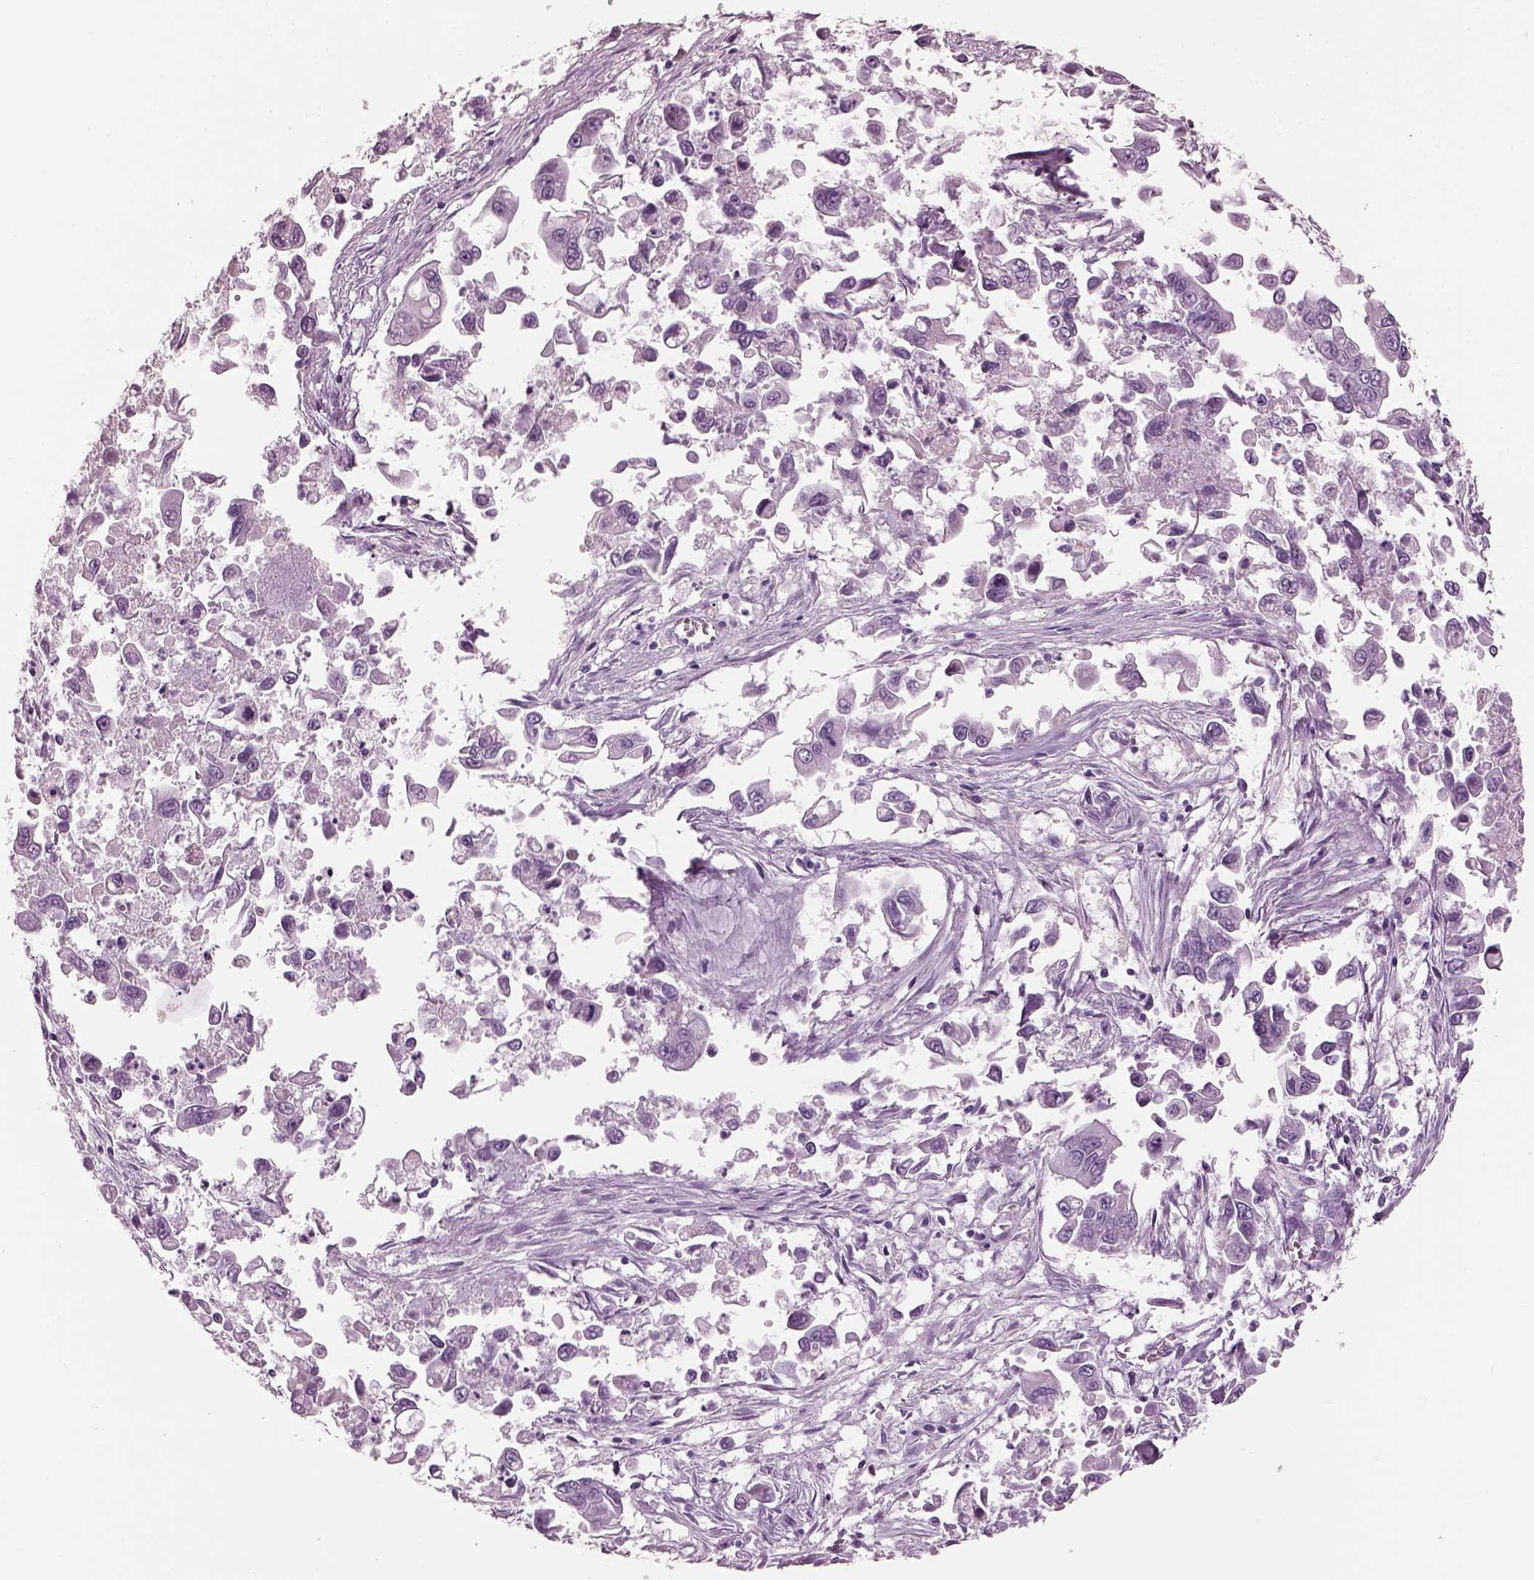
{"staining": {"intensity": "negative", "quantity": "none", "location": "none"}, "tissue": "pancreatic cancer", "cell_type": "Tumor cells", "image_type": "cancer", "snomed": [{"axis": "morphology", "description": "Adenocarcinoma, NOS"}, {"axis": "topography", "description": "Pancreas"}], "caption": "Tumor cells show no significant protein expression in pancreatic cancer (adenocarcinoma).", "gene": "HYDIN", "patient": {"sex": "female", "age": 83}}